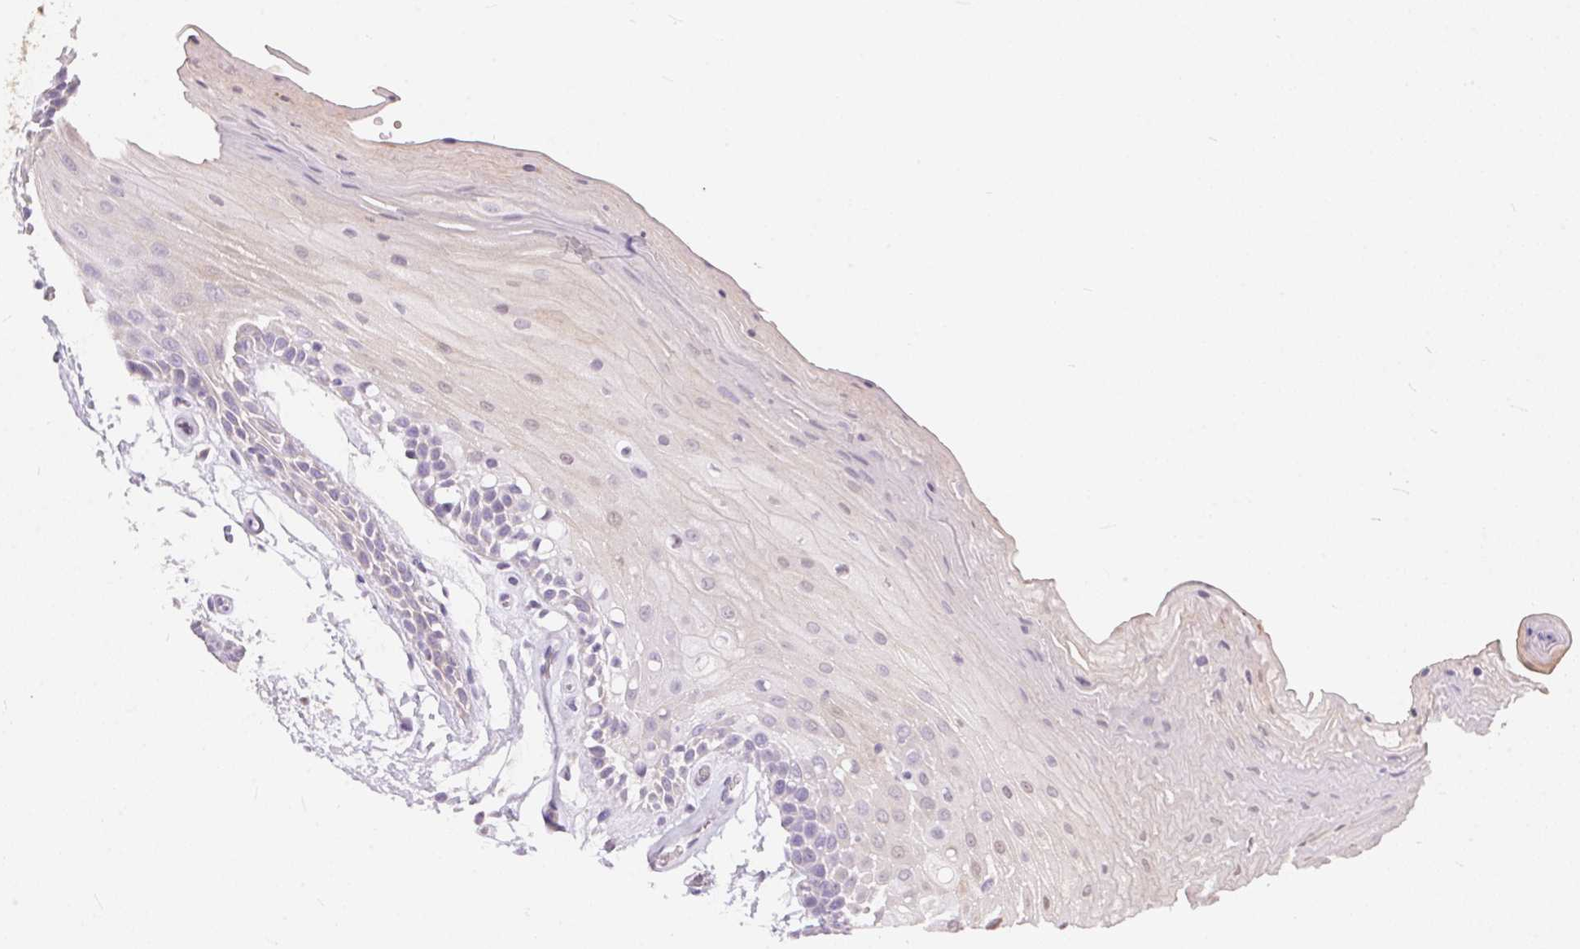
{"staining": {"intensity": "weak", "quantity": "<25%", "location": "nuclear"}, "tissue": "oral mucosa", "cell_type": "Squamous epithelial cells", "image_type": "normal", "snomed": [{"axis": "morphology", "description": "Normal tissue, NOS"}, {"axis": "morphology", "description": "Squamous cell carcinoma, NOS"}, {"axis": "topography", "description": "Oral tissue"}, {"axis": "topography", "description": "Tounge, NOS"}, {"axis": "topography", "description": "Head-Neck"}], "caption": "Human oral mucosa stained for a protein using immunohistochemistry (IHC) demonstrates no staining in squamous epithelial cells.", "gene": "SERPINB1", "patient": {"sex": "male", "age": 62}}